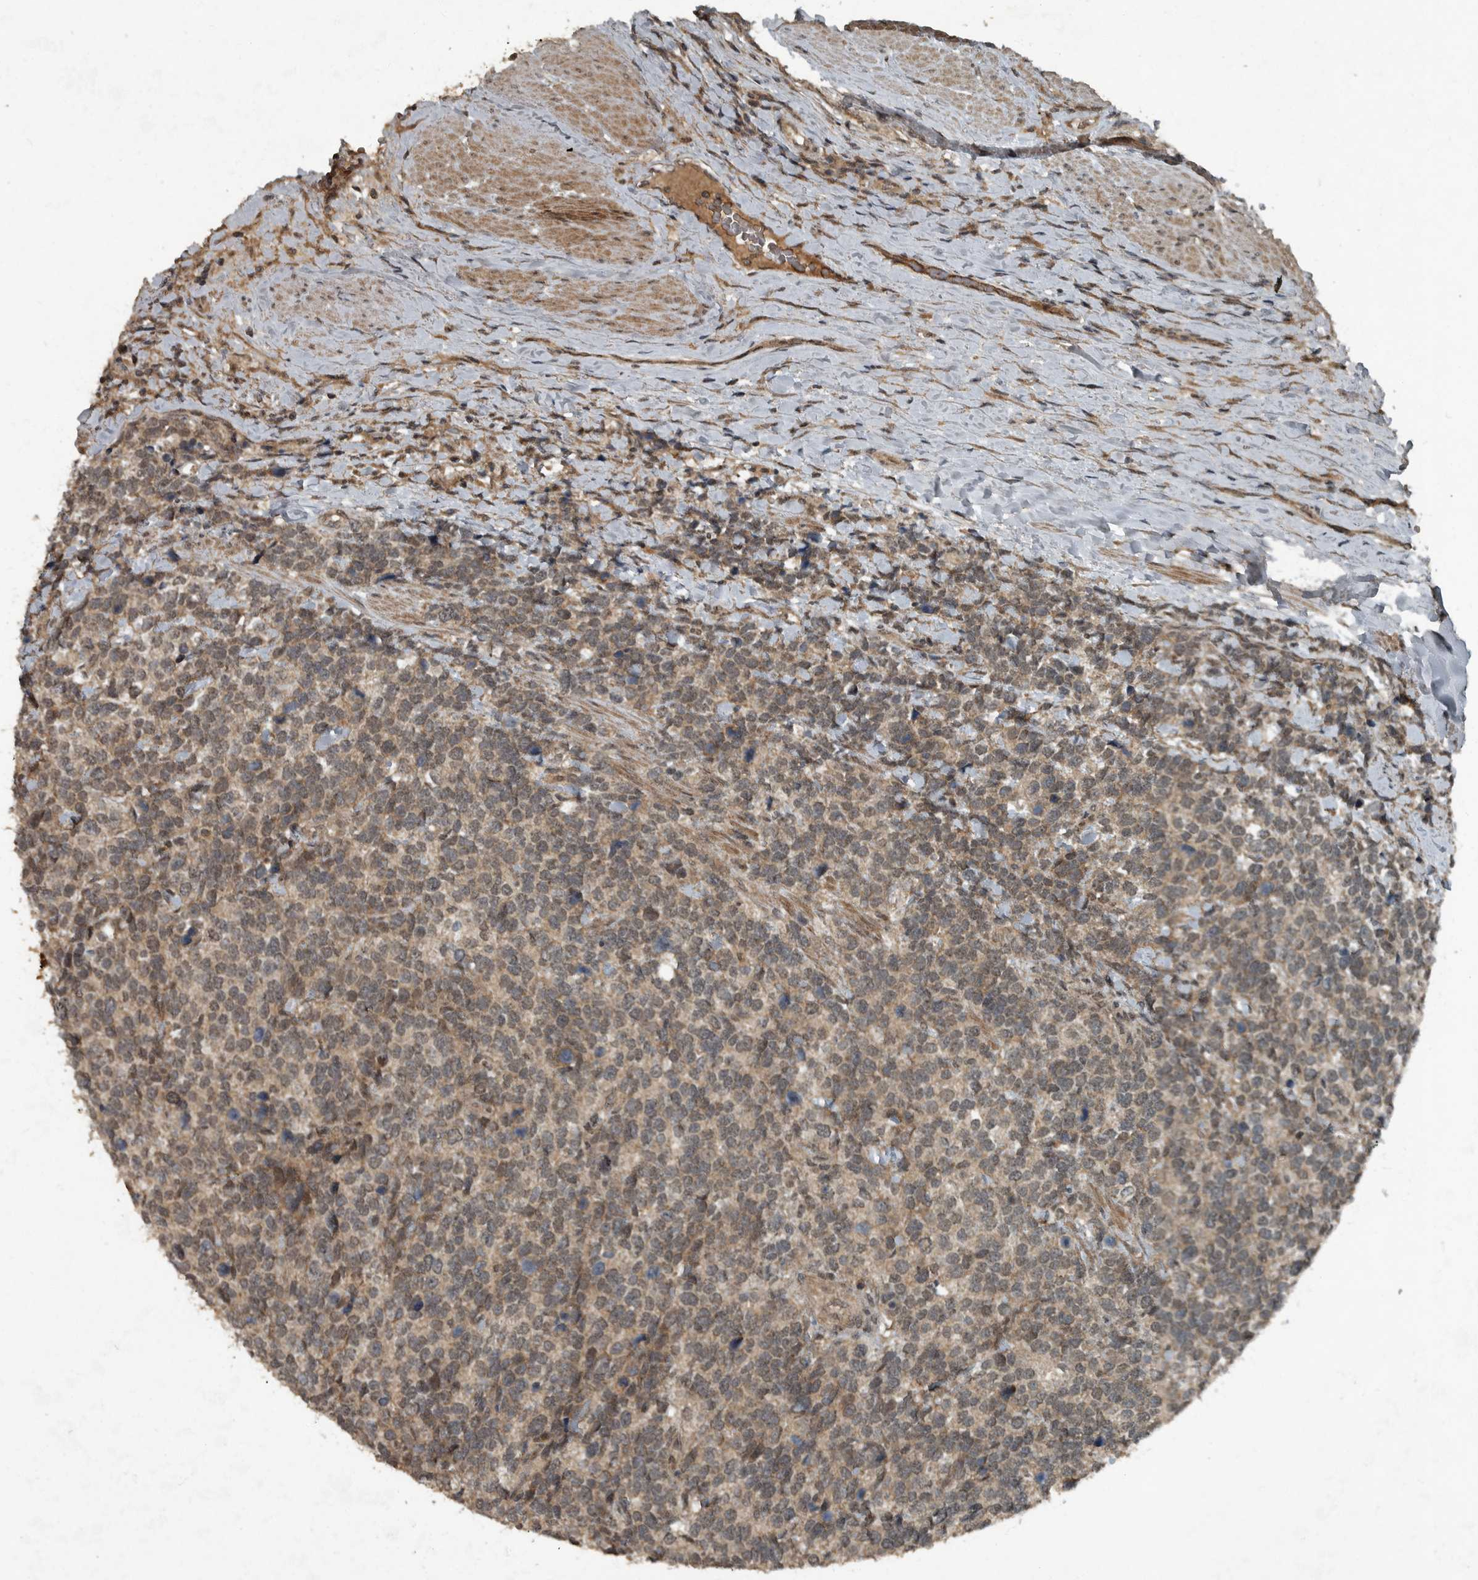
{"staining": {"intensity": "moderate", "quantity": ">75%", "location": "cytoplasmic/membranous"}, "tissue": "urothelial cancer", "cell_type": "Tumor cells", "image_type": "cancer", "snomed": [{"axis": "morphology", "description": "Urothelial carcinoma, High grade"}, {"axis": "topography", "description": "Urinary bladder"}], "caption": "IHC image of urothelial cancer stained for a protein (brown), which exhibits medium levels of moderate cytoplasmic/membranous staining in about >75% of tumor cells.", "gene": "FOXO1", "patient": {"sex": "female", "age": 82}}